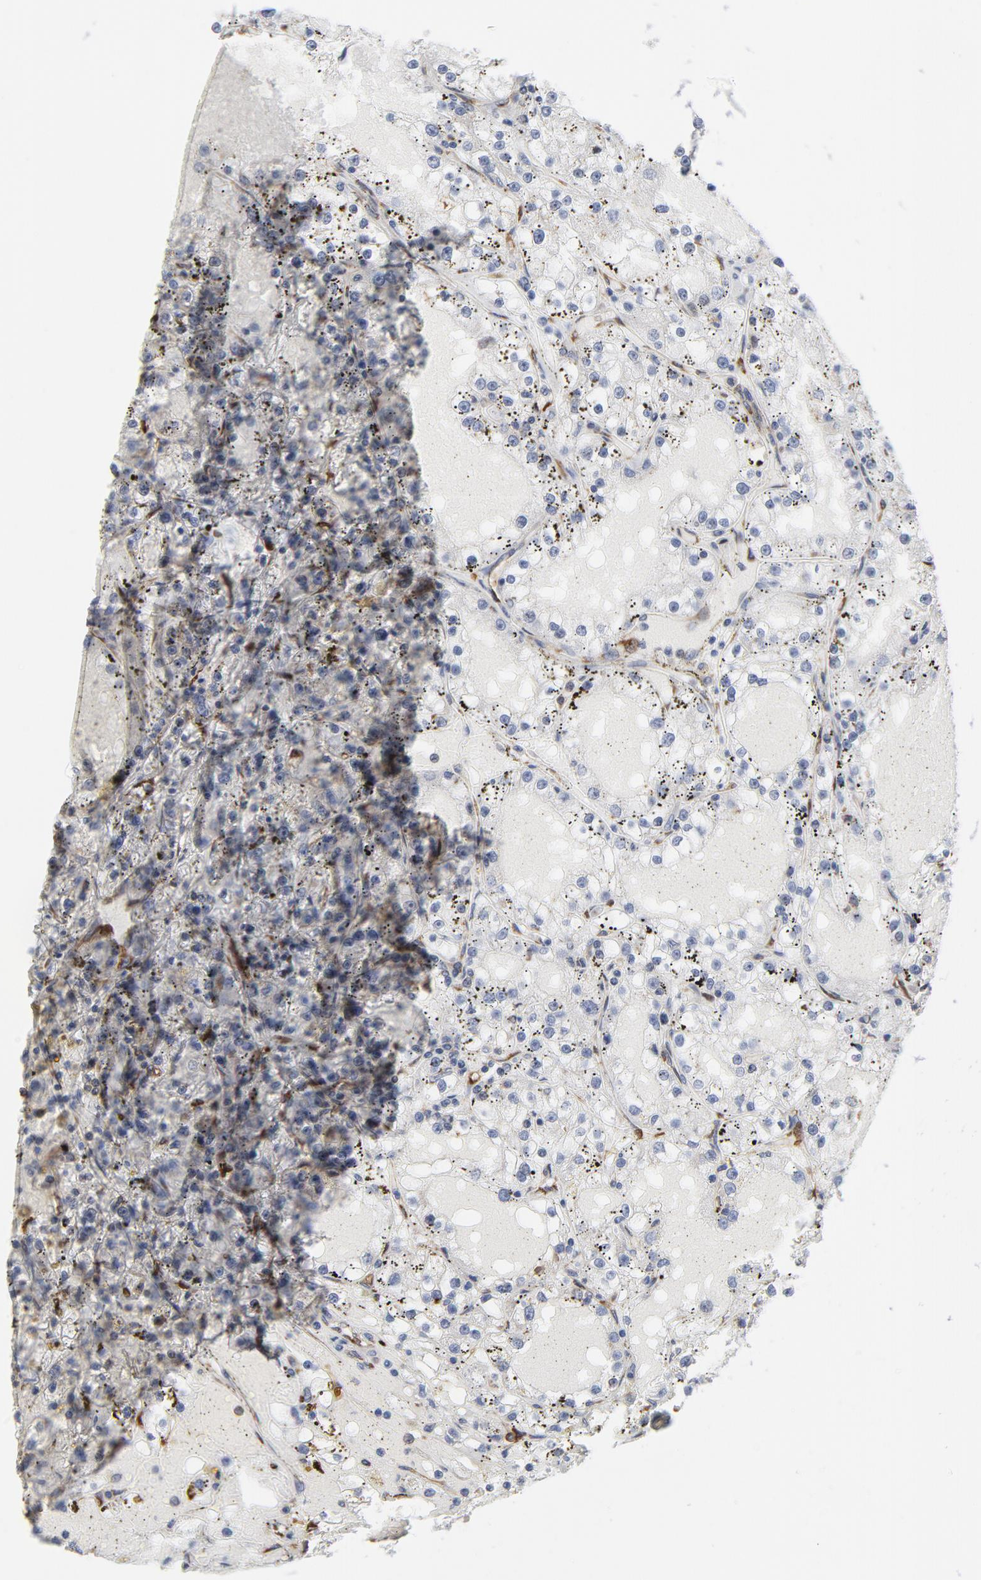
{"staining": {"intensity": "weak", "quantity": "<25%", "location": "cytoplasmic/membranous"}, "tissue": "renal cancer", "cell_type": "Tumor cells", "image_type": "cancer", "snomed": [{"axis": "morphology", "description": "Adenocarcinoma, NOS"}, {"axis": "topography", "description": "Kidney"}], "caption": "A micrograph of renal adenocarcinoma stained for a protein shows no brown staining in tumor cells.", "gene": "OXA1L", "patient": {"sex": "male", "age": 56}}